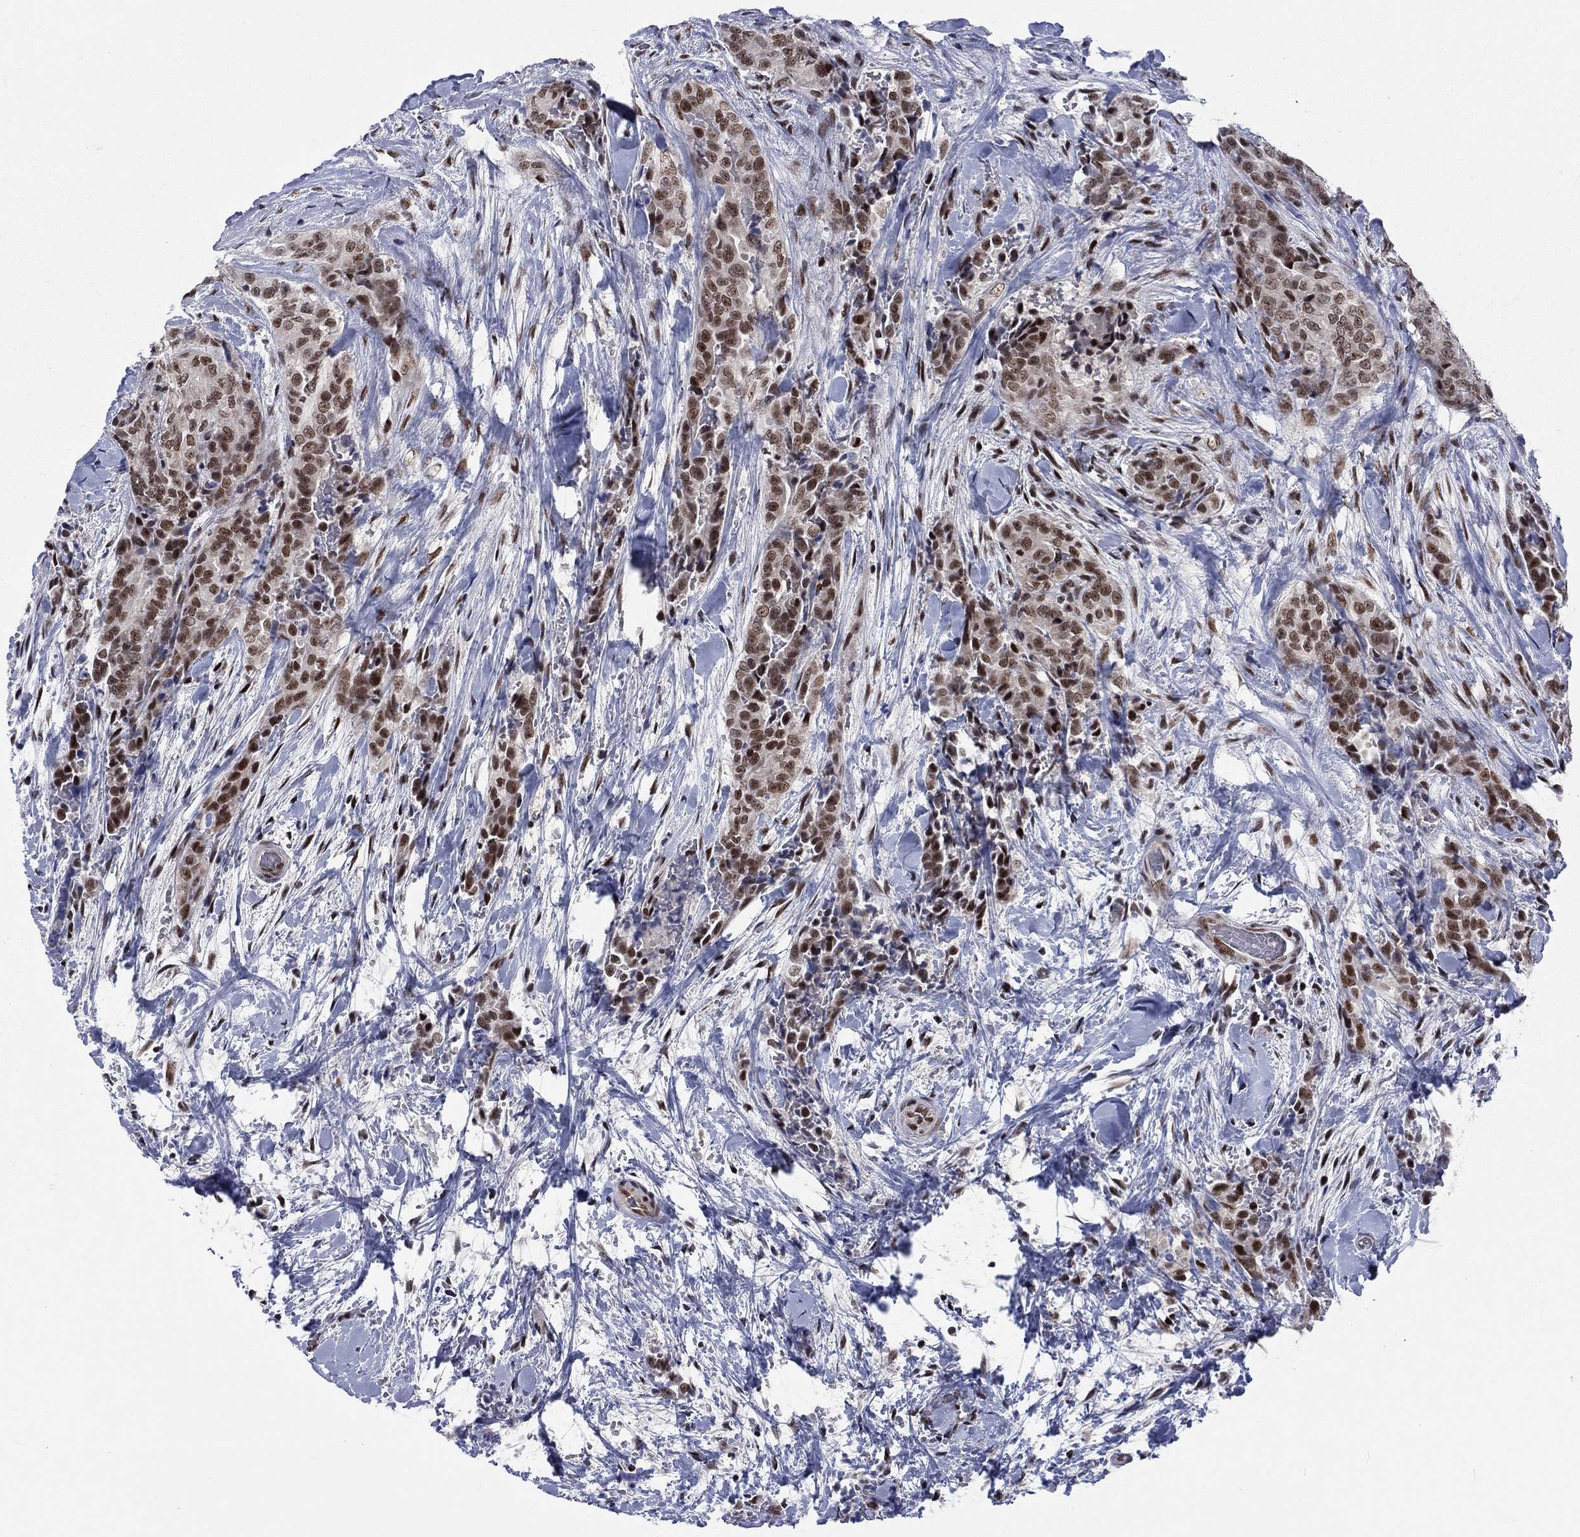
{"staining": {"intensity": "strong", "quantity": "<25%", "location": "nuclear"}, "tissue": "thyroid cancer", "cell_type": "Tumor cells", "image_type": "cancer", "snomed": [{"axis": "morphology", "description": "Papillary adenocarcinoma, NOS"}, {"axis": "topography", "description": "Thyroid gland"}], "caption": "Human thyroid cancer (papillary adenocarcinoma) stained with a protein marker shows strong staining in tumor cells.", "gene": "FYTTD1", "patient": {"sex": "male", "age": 61}}